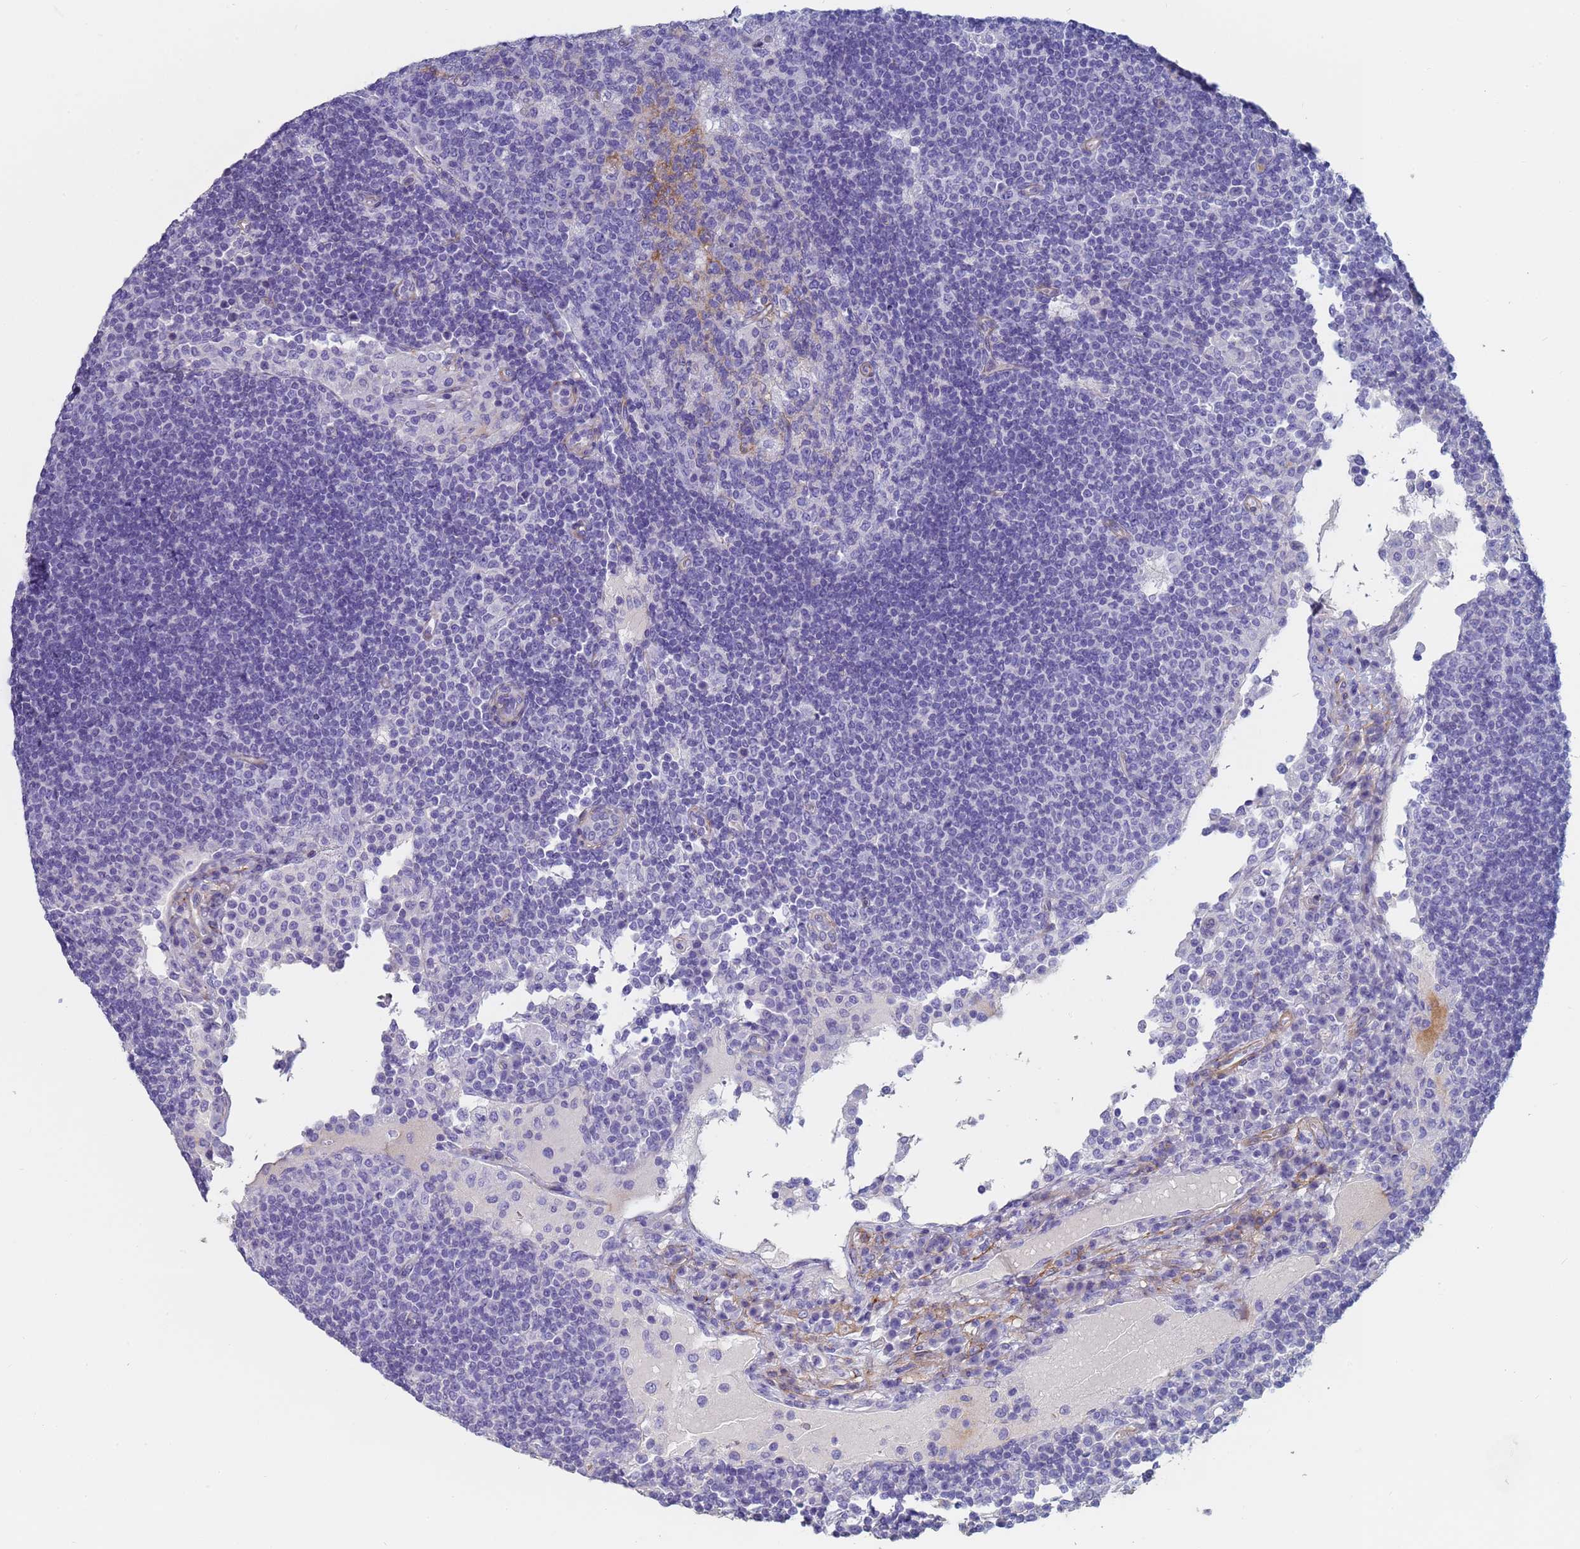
{"staining": {"intensity": "negative", "quantity": "none", "location": "none"}, "tissue": "lymph node", "cell_type": "Germinal center cells", "image_type": "normal", "snomed": [{"axis": "morphology", "description": "Normal tissue, NOS"}, {"axis": "topography", "description": "Lymph node"}], "caption": "High power microscopy histopathology image of an IHC histopathology image of unremarkable lymph node, revealing no significant staining in germinal center cells. Nuclei are stained in blue.", "gene": "ABCA8", "patient": {"sex": "female", "age": 53}}